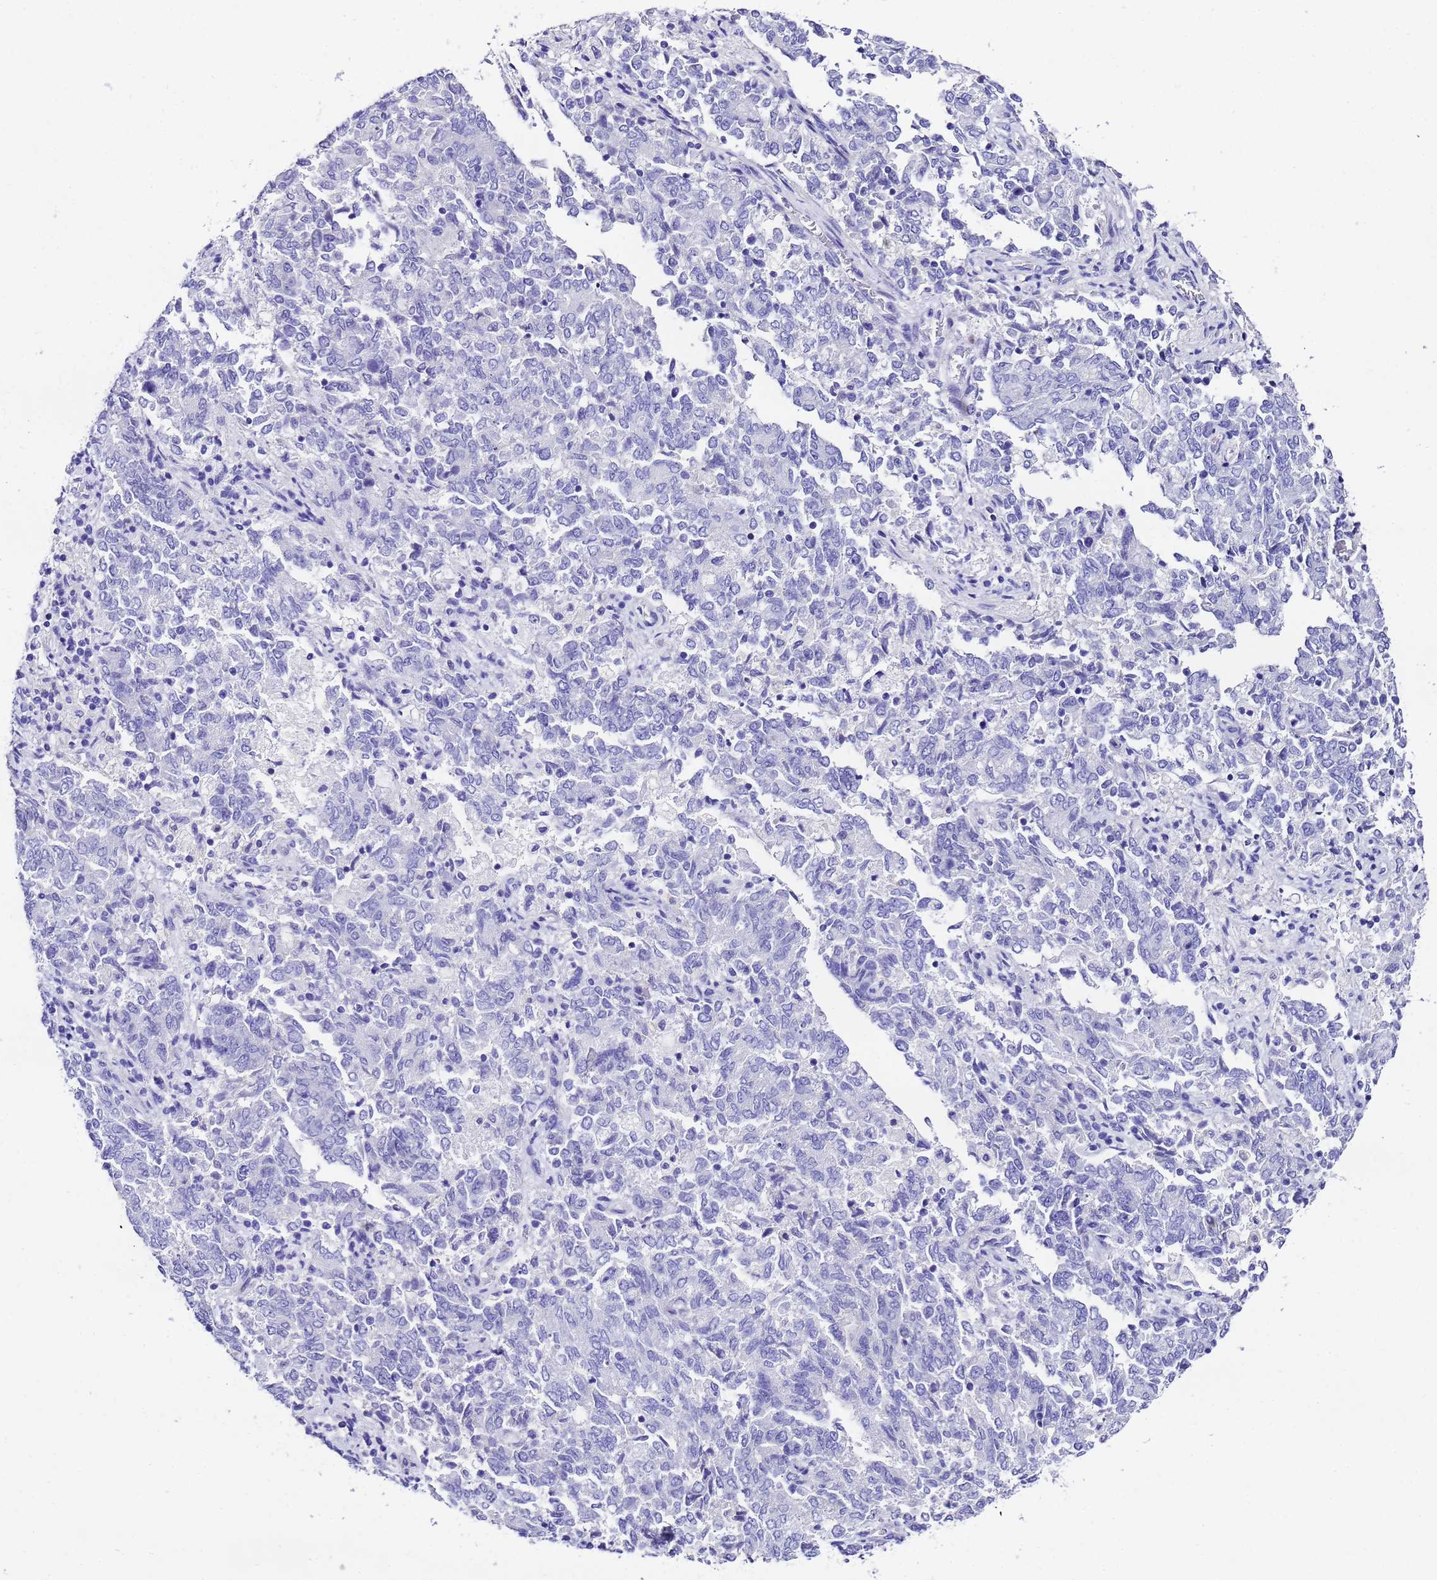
{"staining": {"intensity": "negative", "quantity": "none", "location": "none"}, "tissue": "endometrial cancer", "cell_type": "Tumor cells", "image_type": "cancer", "snomed": [{"axis": "morphology", "description": "Adenocarcinoma, NOS"}, {"axis": "topography", "description": "Endometrium"}], "caption": "A histopathology image of human adenocarcinoma (endometrial) is negative for staining in tumor cells.", "gene": "UGT2B10", "patient": {"sex": "female", "age": 80}}